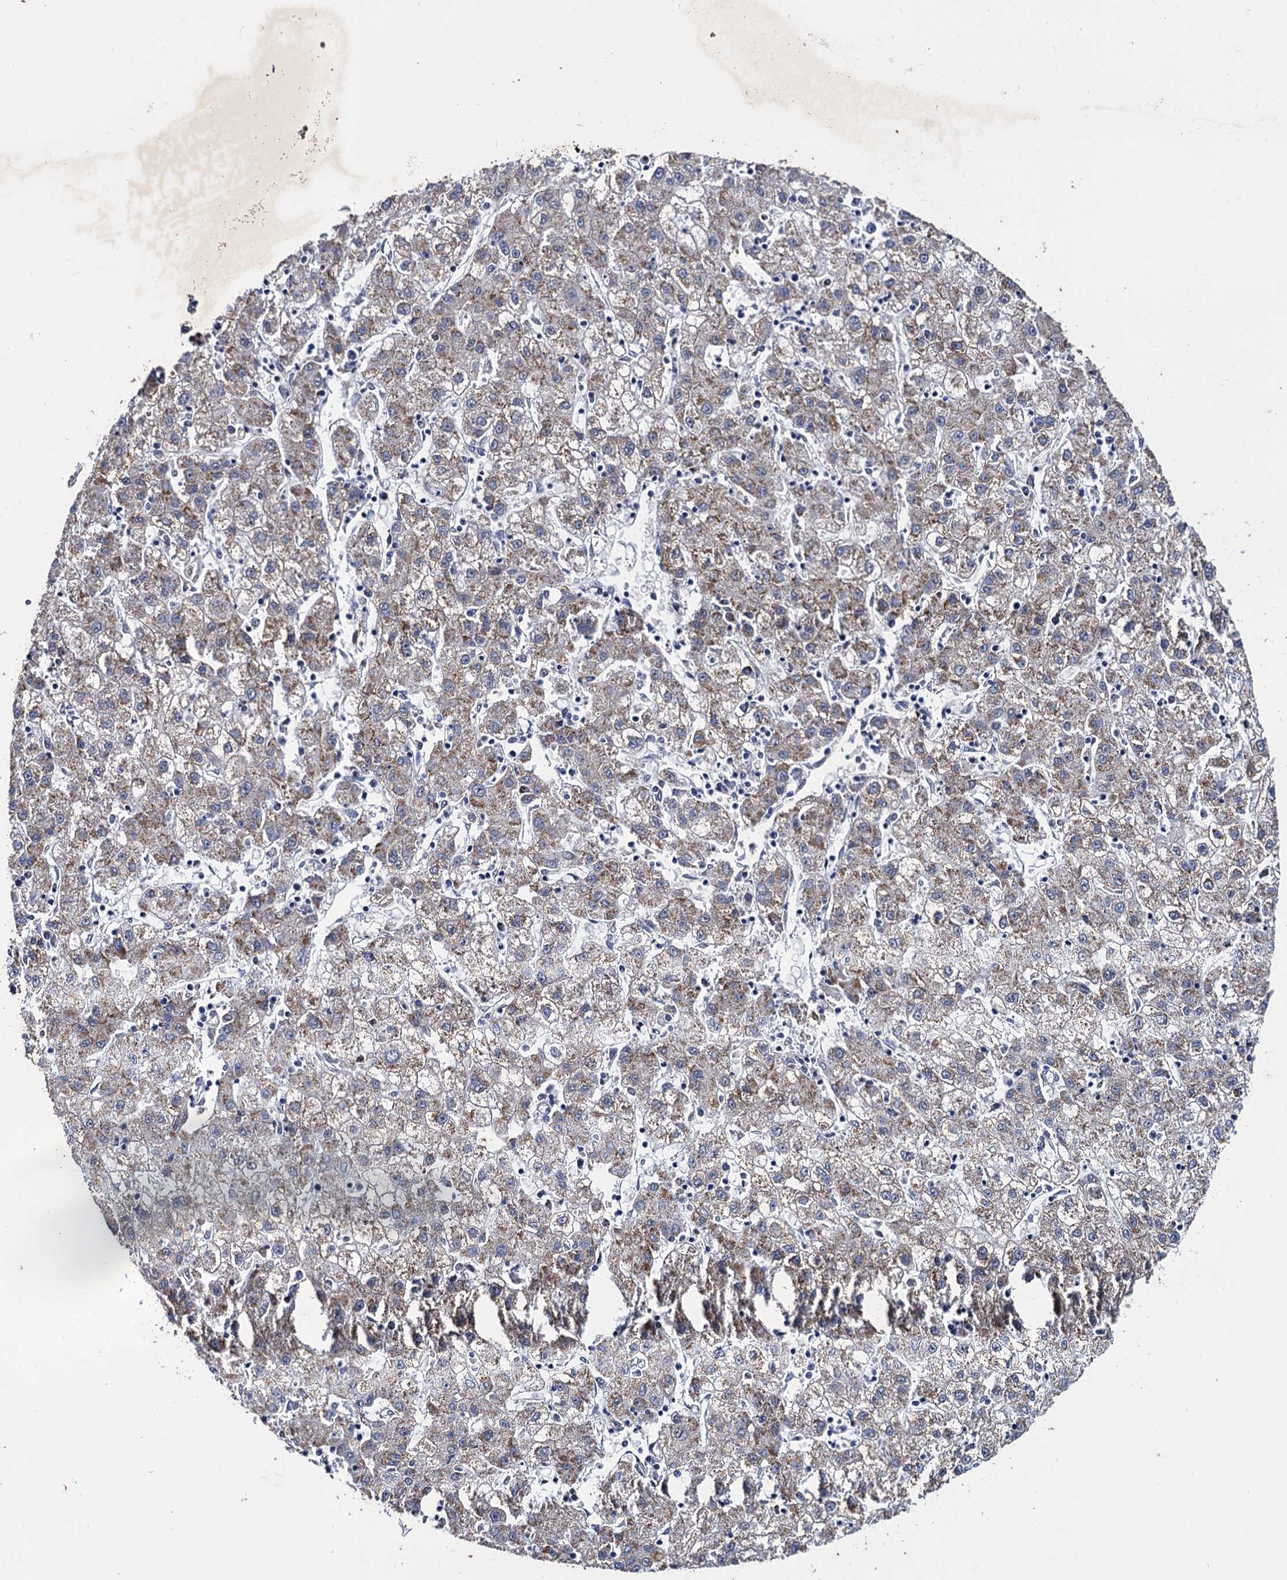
{"staining": {"intensity": "weak", "quantity": ">75%", "location": "cytoplasmic/membranous"}, "tissue": "liver cancer", "cell_type": "Tumor cells", "image_type": "cancer", "snomed": [{"axis": "morphology", "description": "Carcinoma, Hepatocellular, NOS"}, {"axis": "topography", "description": "Liver"}], "caption": "Hepatocellular carcinoma (liver) stained with immunohistochemistry (IHC) reveals weak cytoplasmic/membranous staining in about >75% of tumor cells.", "gene": "THAP2", "patient": {"sex": "male", "age": 72}}